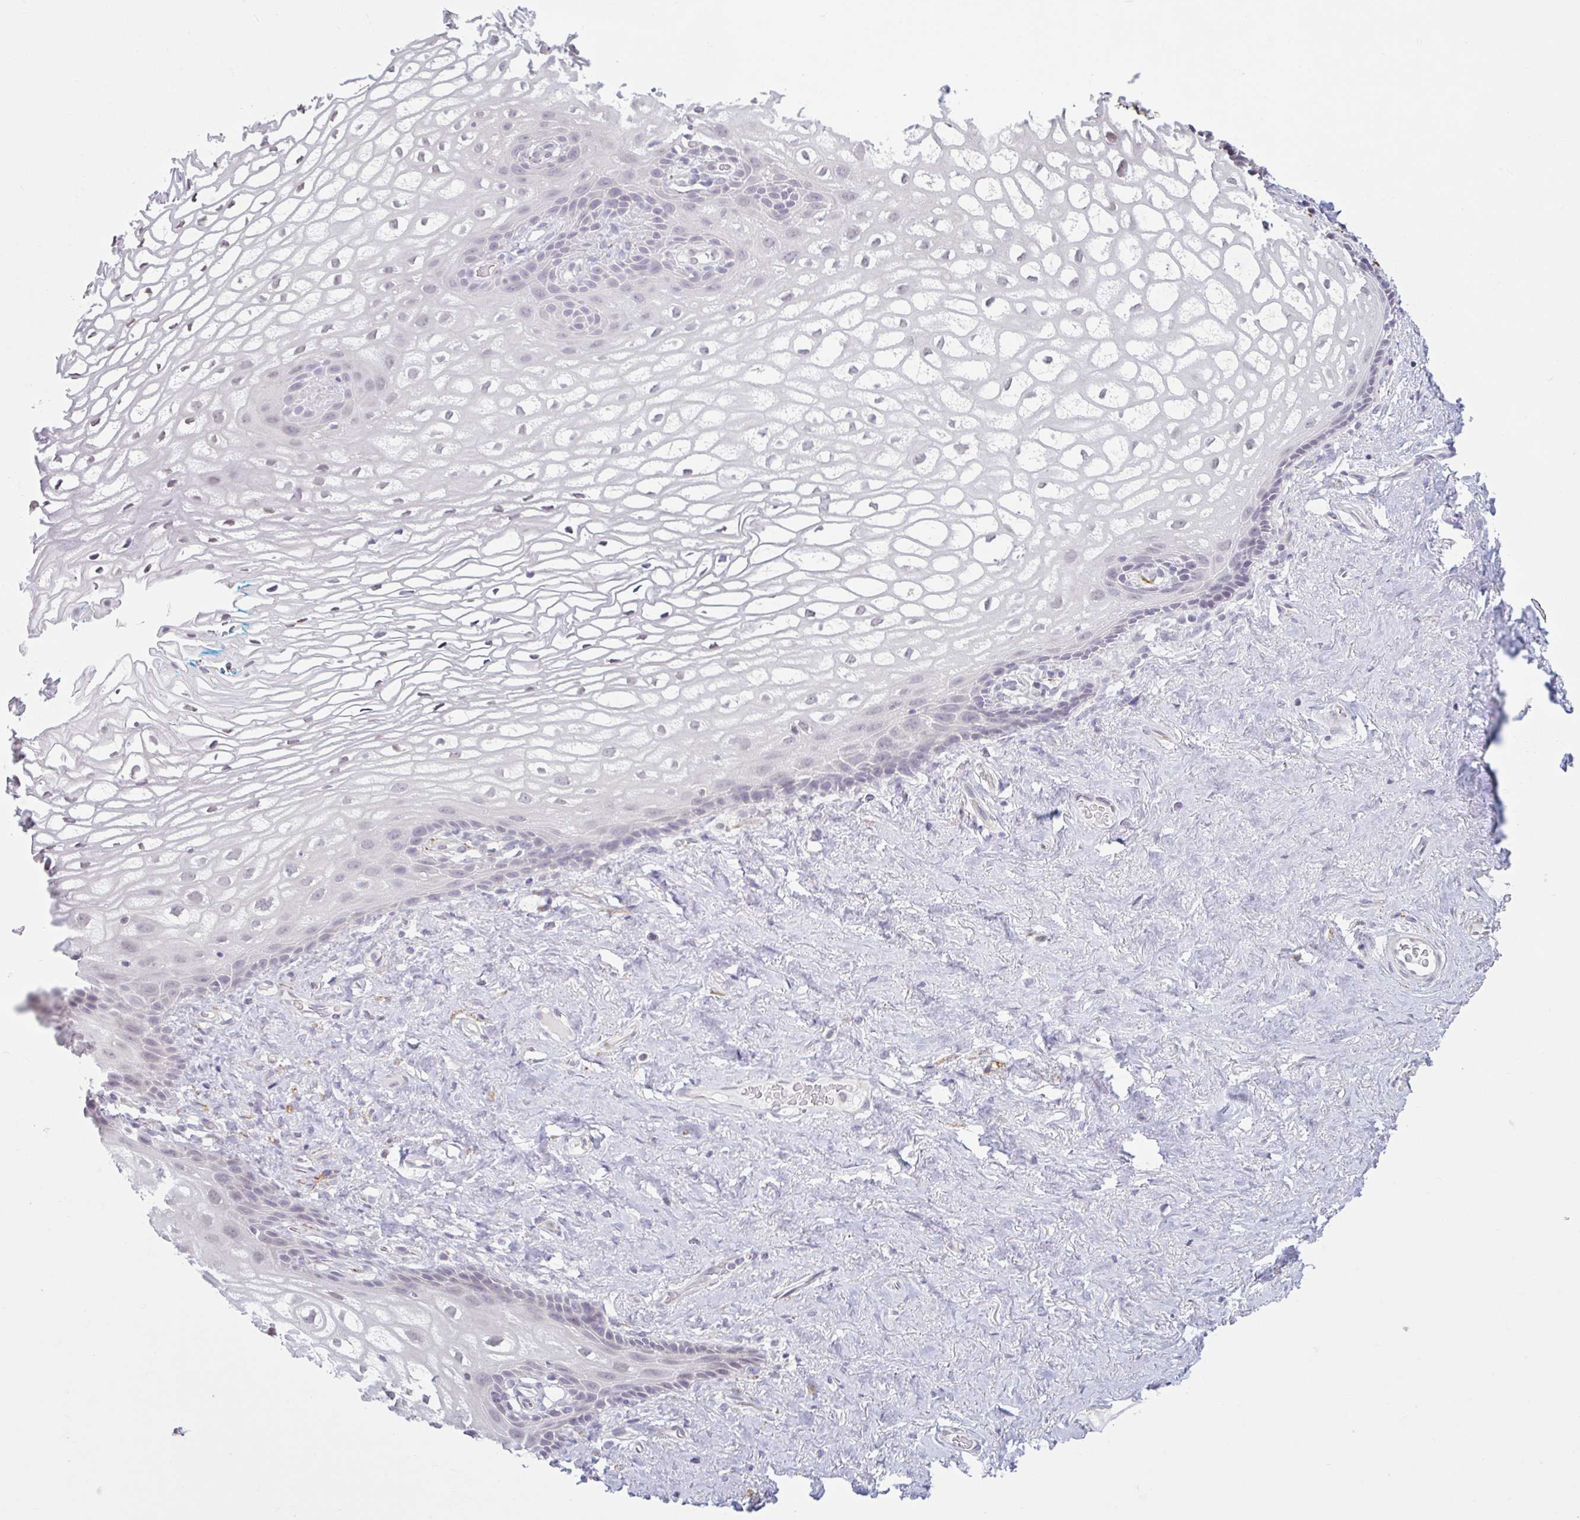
{"staining": {"intensity": "negative", "quantity": "none", "location": "none"}, "tissue": "vagina", "cell_type": "Squamous epithelial cells", "image_type": "normal", "snomed": [{"axis": "morphology", "description": "Normal tissue, NOS"}, {"axis": "morphology", "description": "Adenocarcinoma, NOS"}, {"axis": "topography", "description": "Rectum"}, {"axis": "topography", "description": "Vagina"}, {"axis": "topography", "description": "Peripheral nerve tissue"}], "caption": "The image reveals no staining of squamous epithelial cells in benign vagina. (DAB (3,3'-diaminobenzidine) immunohistochemistry, high magnification).", "gene": "CDH19", "patient": {"sex": "female", "age": 71}}